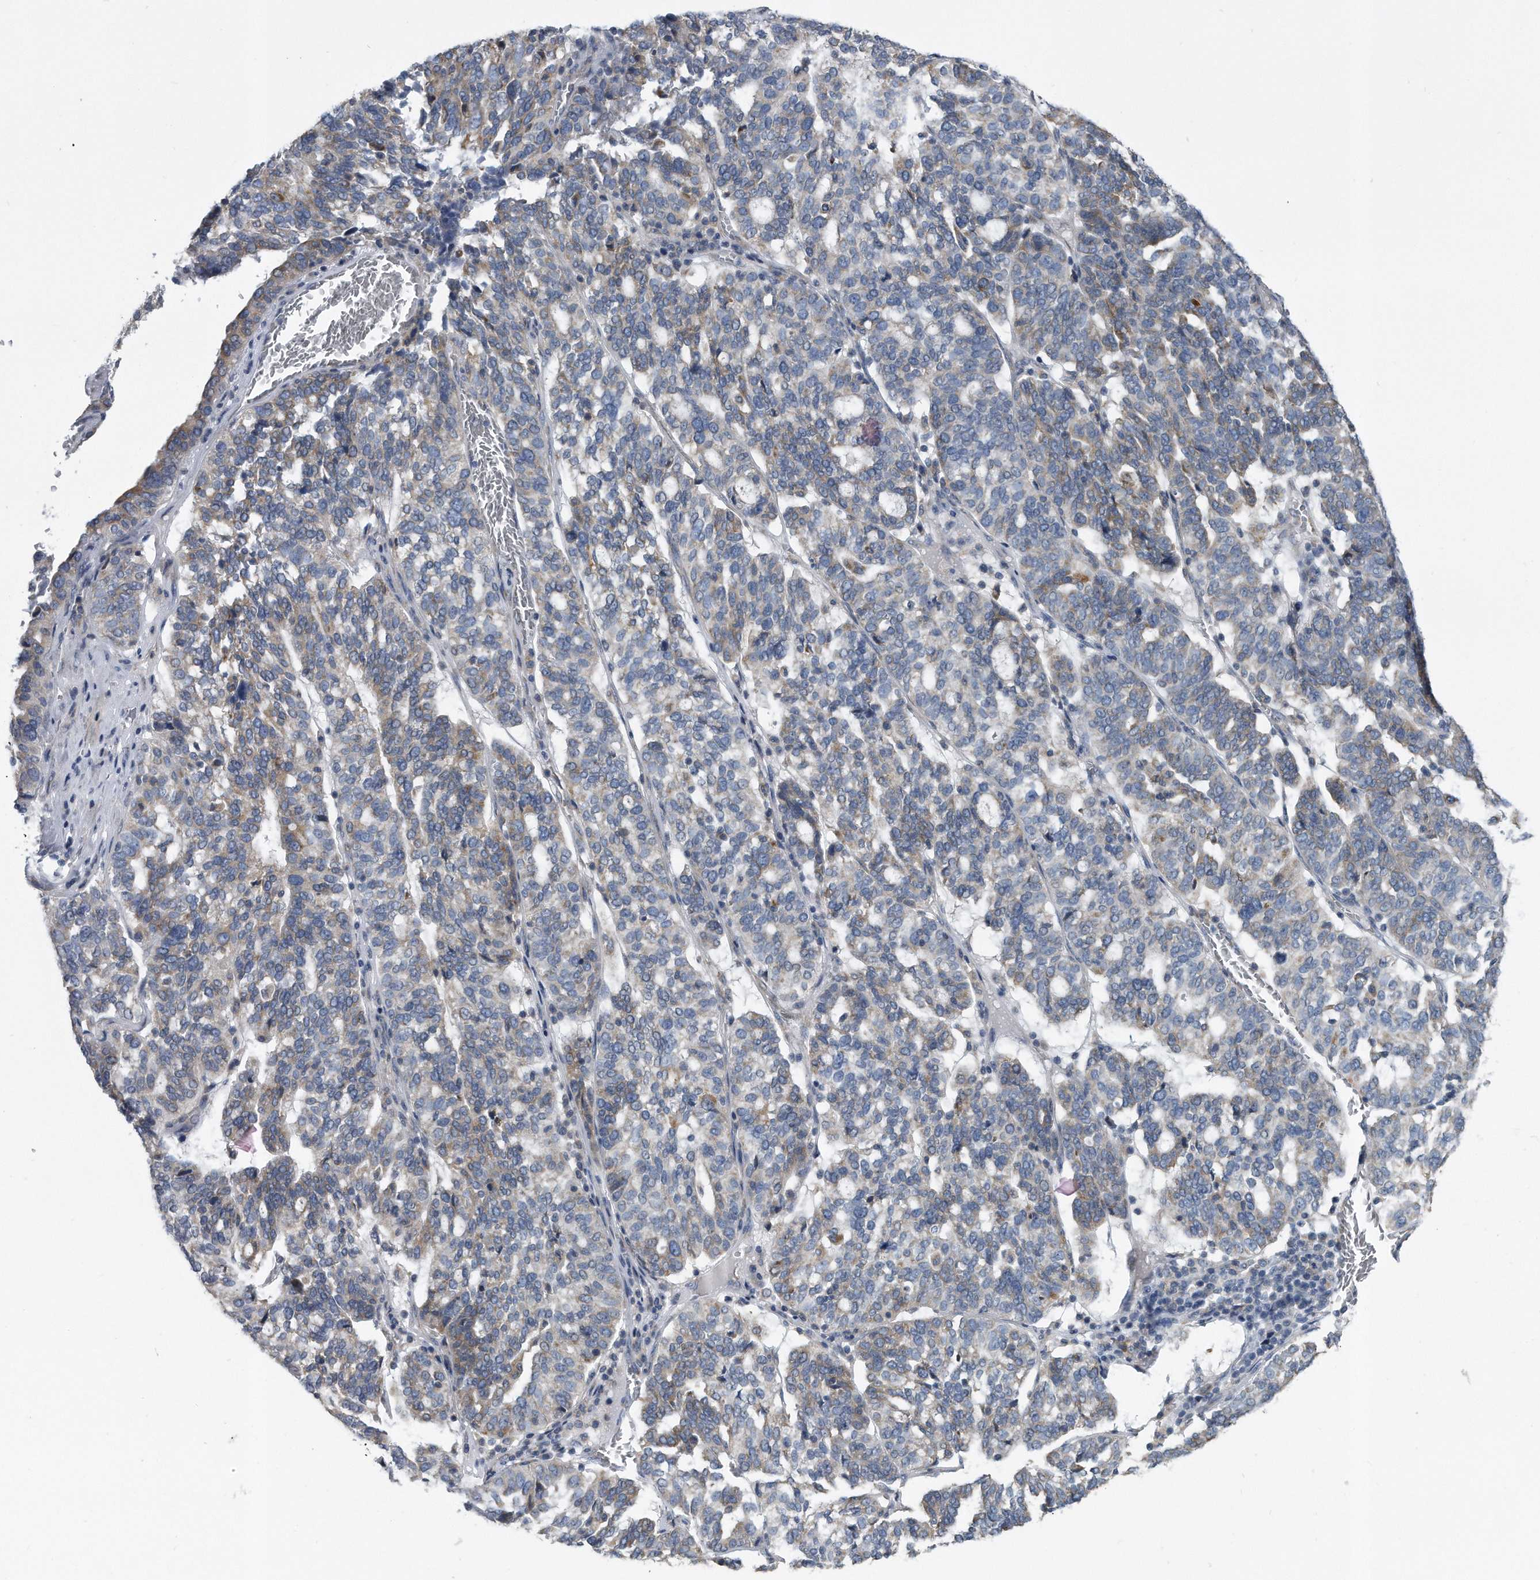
{"staining": {"intensity": "weak", "quantity": "<25%", "location": "cytoplasmic/membranous"}, "tissue": "ovarian cancer", "cell_type": "Tumor cells", "image_type": "cancer", "snomed": [{"axis": "morphology", "description": "Cystadenocarcinoma, serous, NOS"}, {"axis": "topography", "description": "Ovary"}], "caption": "Tumor cells are negative for brown protein staining in ovarian serous cystadenocarcinoma.", "gene": "CCDC47", "patient": {"sex": "female", "age": 59}}